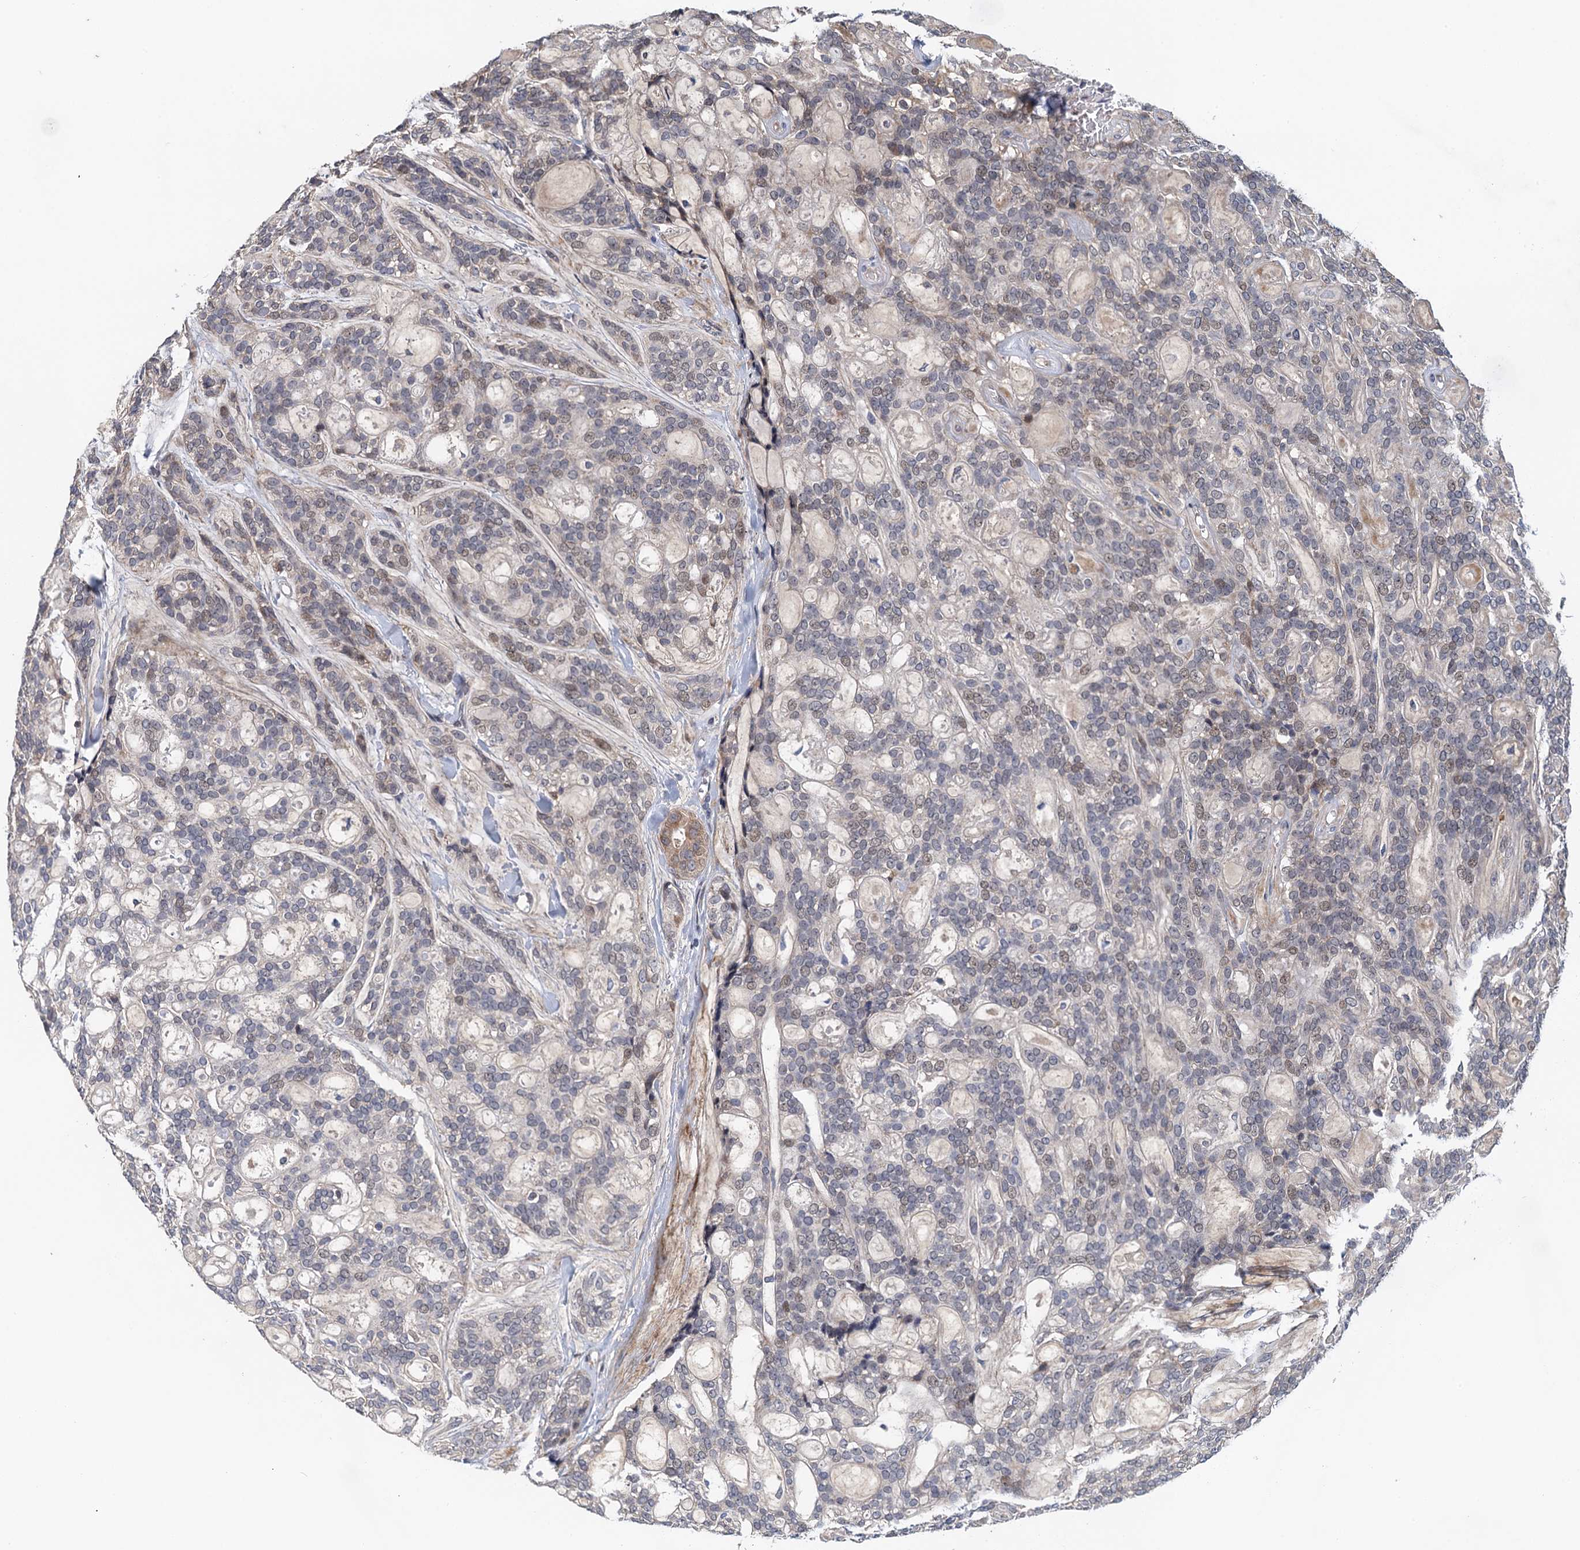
{"staining": {"intensity": "weak", "quantity": "<25%", "location": "nuclear"}, "tissue": "head and neck cancer", "cell_type": "Tumor cells", "image_type": "cancer", "snomed": [{"axis": "morphology", "description": "Adenocarcinoma, NOS"}, {"axis": "topography", "description": "Head-Neck"}], "caption": "Micrograph shows no significant protein expression in tumor cells of head and neck adenocarcinoma.", "gene": "MDM1", "patient": {"sex": "male", "age": 66}}